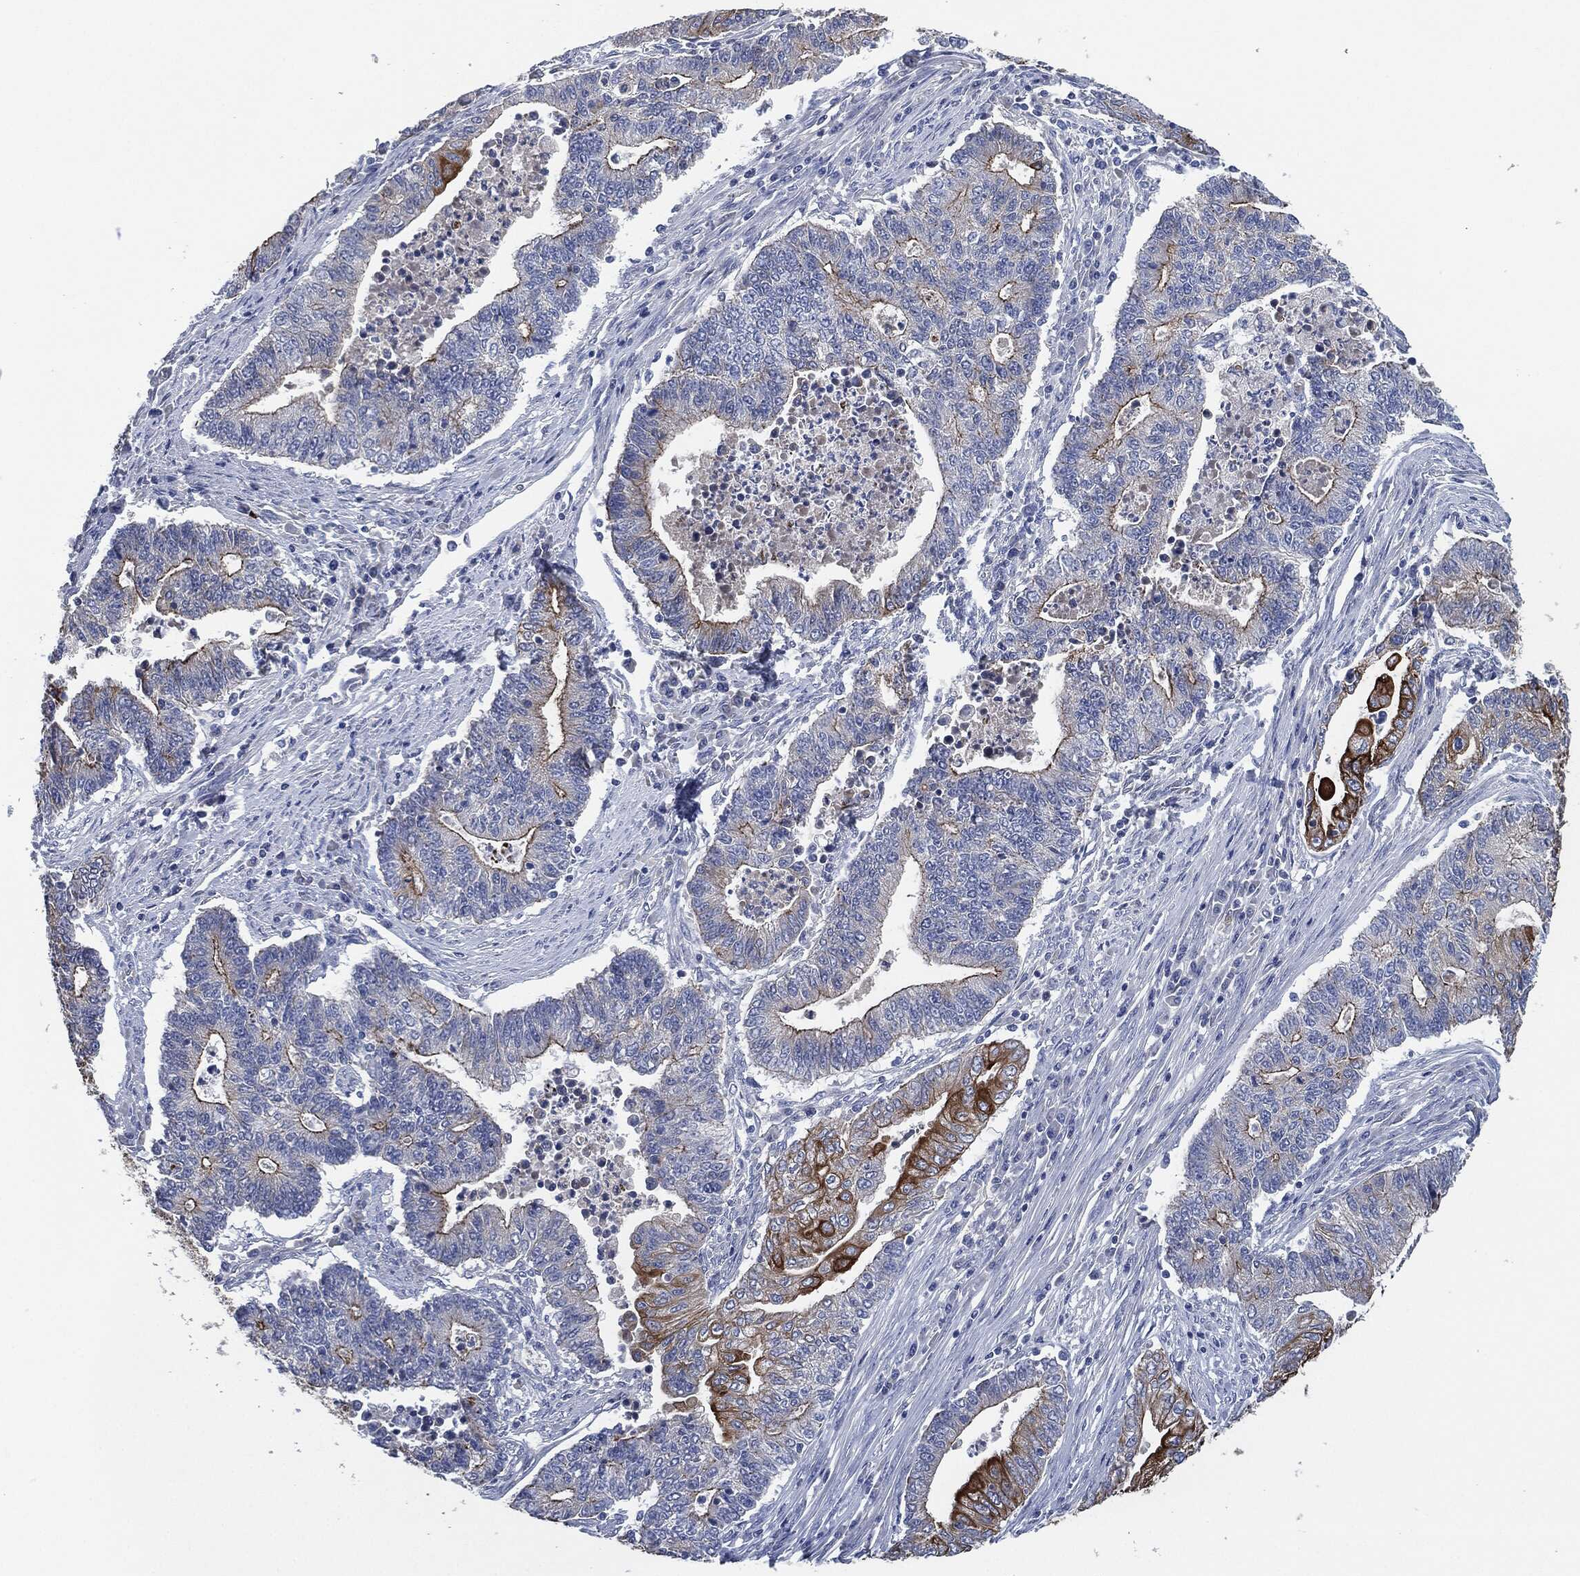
{"staining": {"intensity": "strong", "quantity": "<25%", "location": "cytoplasmic/membranous"}, "tissue": "endometrial cancer", "cell_type": "Tumor cells", "image_type": "cancer", "snomed": [{"axis": "morphology", "description": "Adenocarcinoma, NOS"}, {"axis": "topography", "description": "Uterus"}, {"axis": "topography", "description": "Endometrium"}], "caption": "High-power microscopy captured an IHC histopathology image of adenocarcinoma (endometrial), revealing strong cytoplasmic/membranous expression in approximately <25% of tumor cells.", "gene": "SHROOM2", "patient": {"sex": "female", "age": 54}}